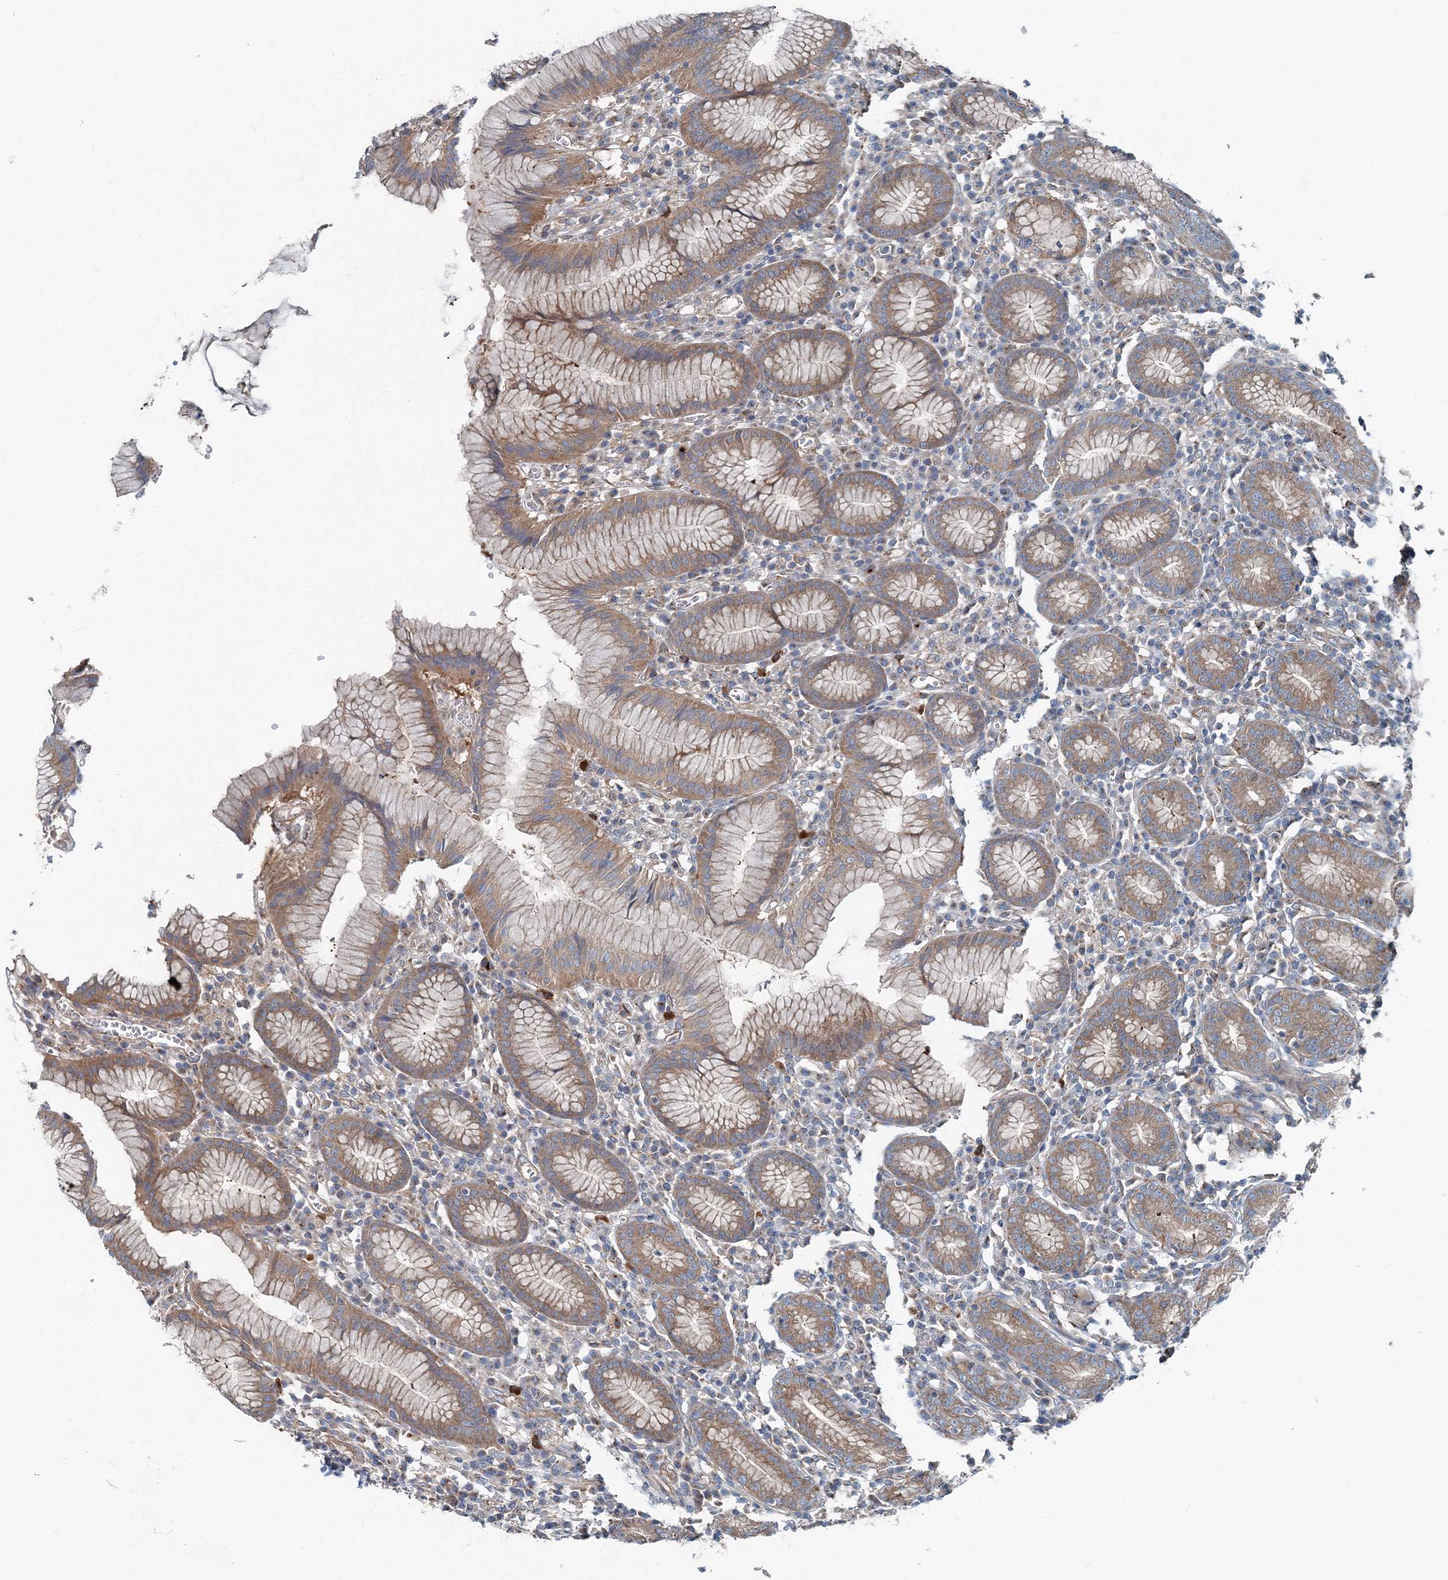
{"staining": {"intensity": "moderate", "quantity": ">75%", "location": "cytoplasmic/membranous"}, "tissue": "stomach", "cell_type": "Glandular cells", "image_type": "normal", "snomed": [{"axis": "morphology", "description": "Normal tissue, NOS"}, {"axis": "topography", "description": "Stomach"}], "caption": "A high-resolution histopathology image shows immunohistochemistry (IHC) staining of unremarkable stomach, which reveals moderate cytoplasmic/membranous staining in about >75% of glandular cells. The protein of interest is stained brown, and the nuclei are stained in blue (DAB (3,3'-diaminobenzidine) IHC with brightfield microscopy, high magnification).", "gene": "MPHOSPH9", "patient": {"sex": "male", "age": 55}}